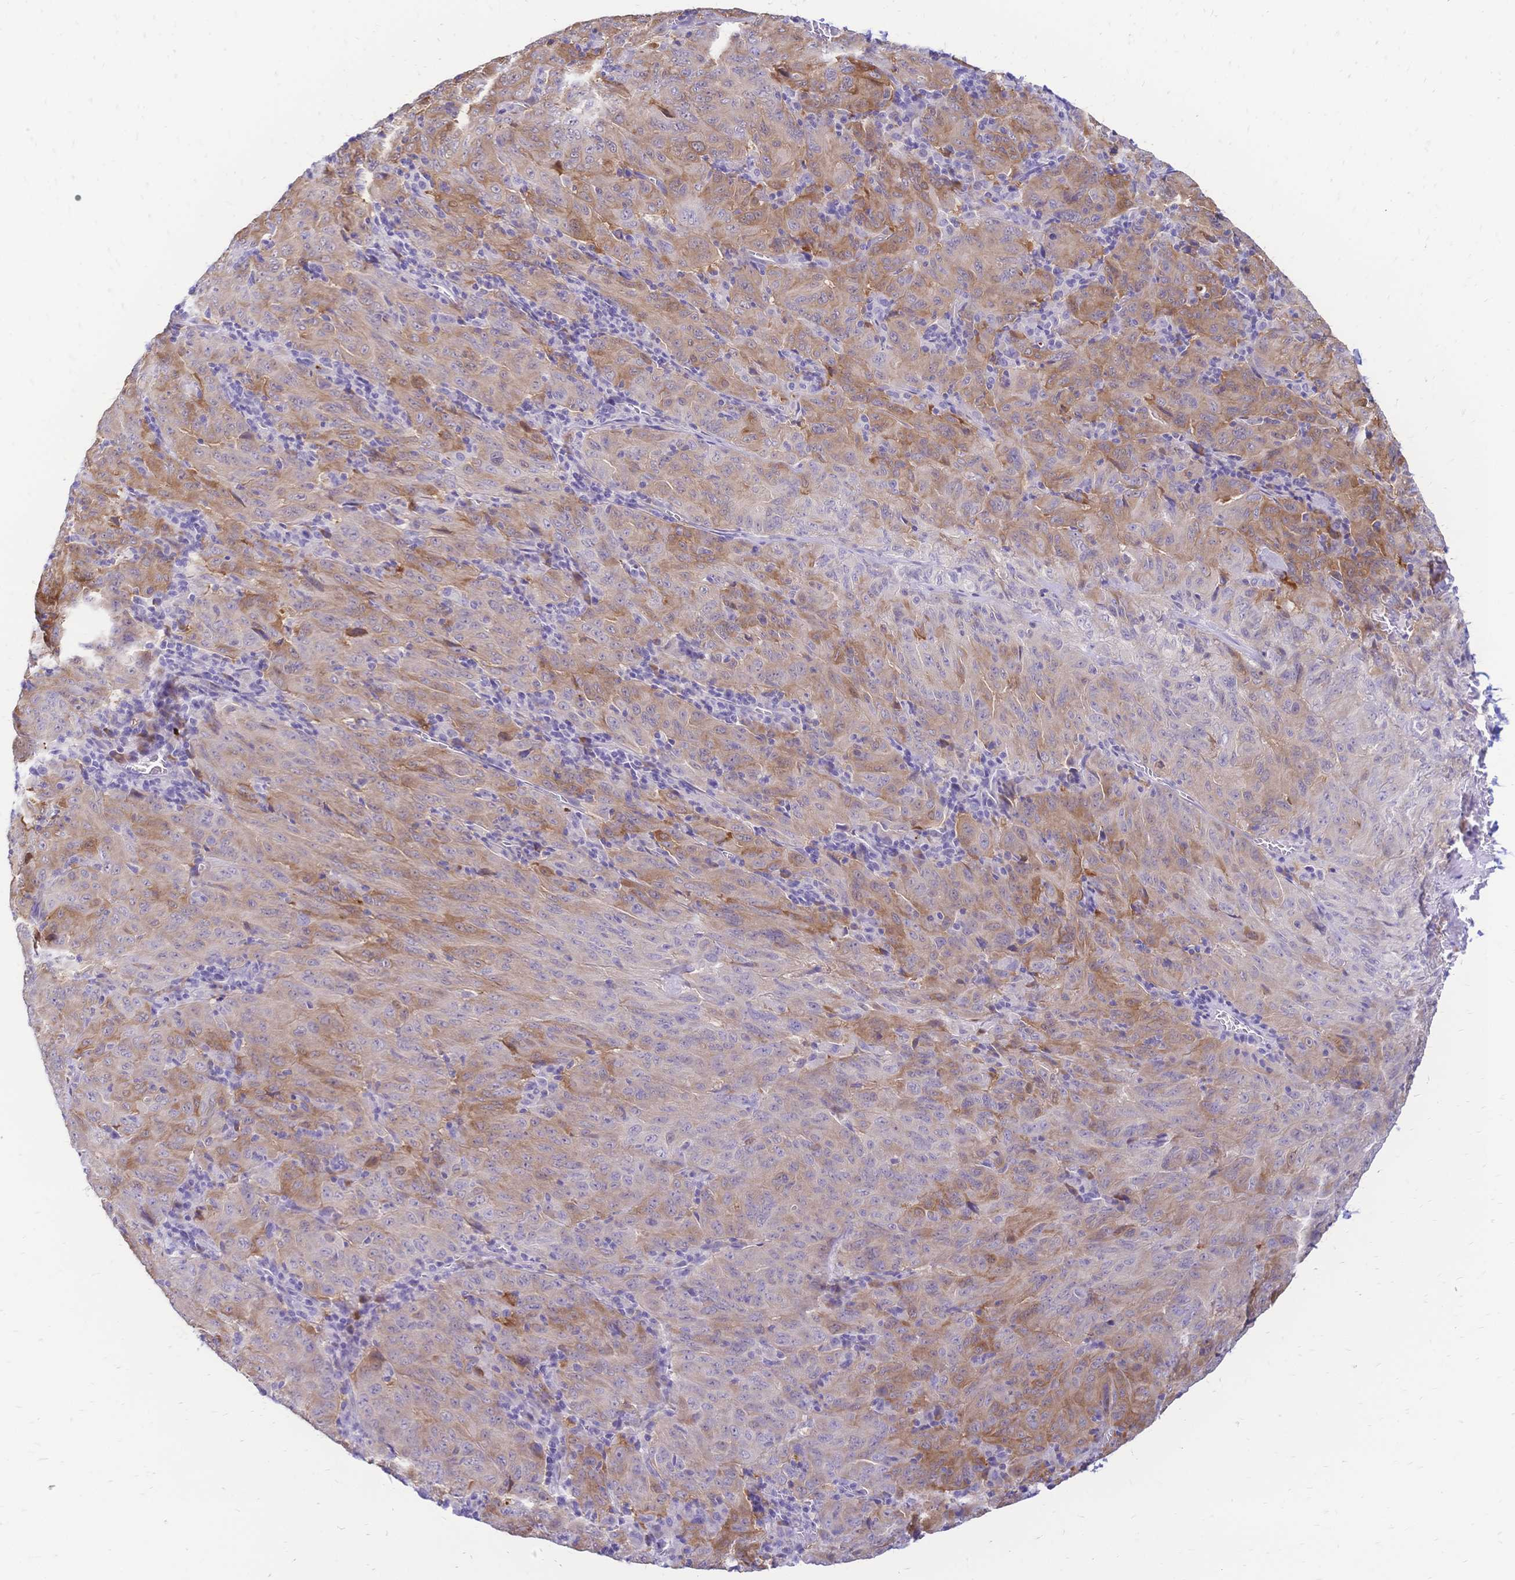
{"staining": {"intensity": "moderate", "quantity": ">75%", "location": "cytoplasmic/membranous"}, "tissue": "pancreatic cancer", "cell_type": "Tumor cells", "image_type": "cancer", "snomed": [{"axis": "morphology", "description": "Adenocarcinoma, NOS"}, {"axis": "topography", "description": "Pancreas"}], "caption": "Tumor cells show medium levels of moderate cytoplasmic/membranous expression in about >75% of cells in pancreatic cancer (adenocarcinoma).", "gene": "GRB7", "patient": {"sex": "male", "age": 63}}